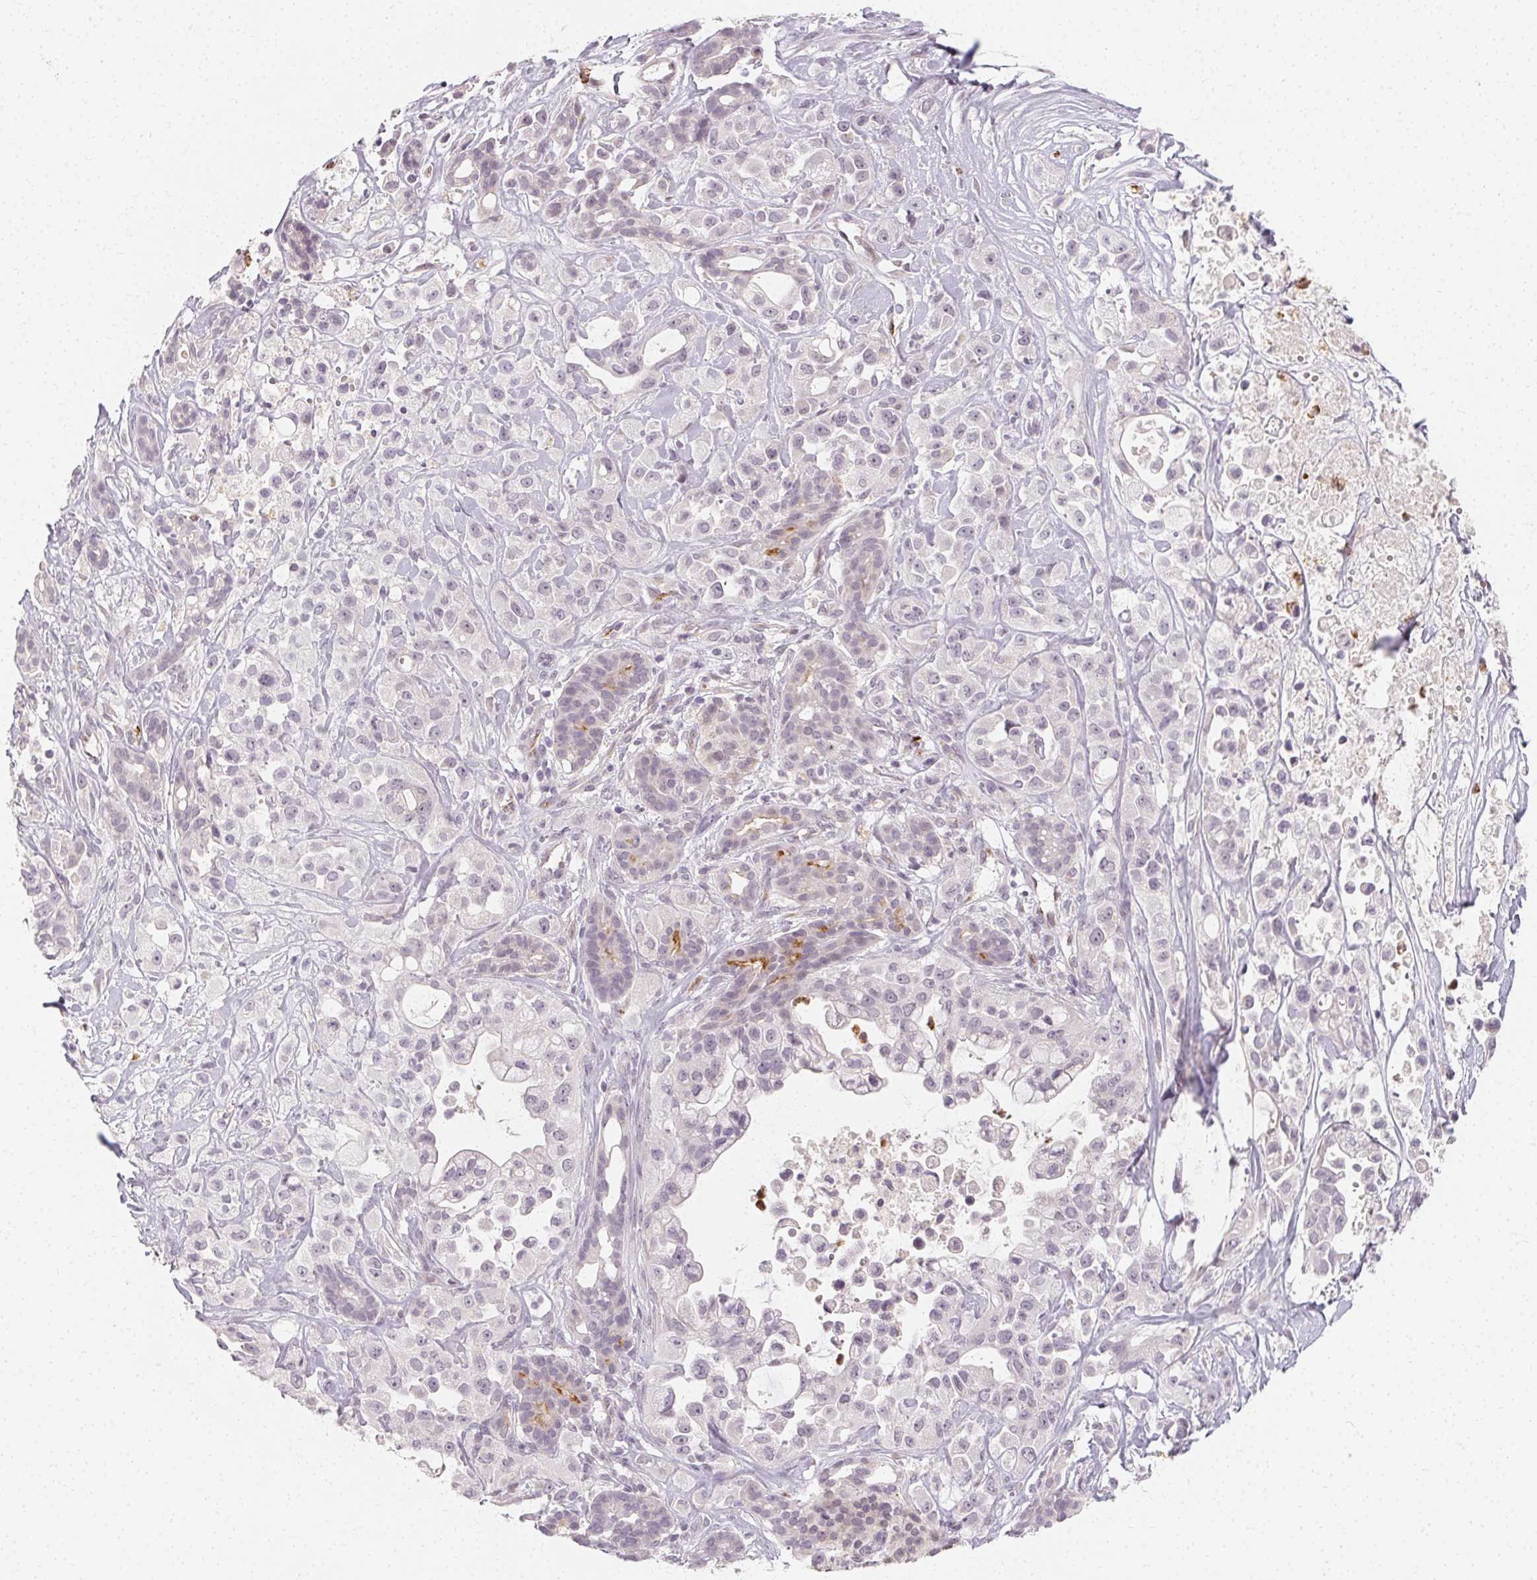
{"staining": {"intensity": "negative", "quantity": "none", "location": "none"}, "tissue": "pancreatic cancer", "cell_type": "Tumor cells", "image_type": "cancer", "snomed": [{"axis": "morphology", "description": "Adenocarcinoma, NOS"}, {"axis": "topography", "description": "Pancreas"}], "caption": "Pancreatic cancer (adenocarcinoma) stained for a protein using immunohistochemistry (IHC) exhibits no positivity tumor cells.", "gene": "CLCNKB", "patient": {"sex": "male", "age": 44}}